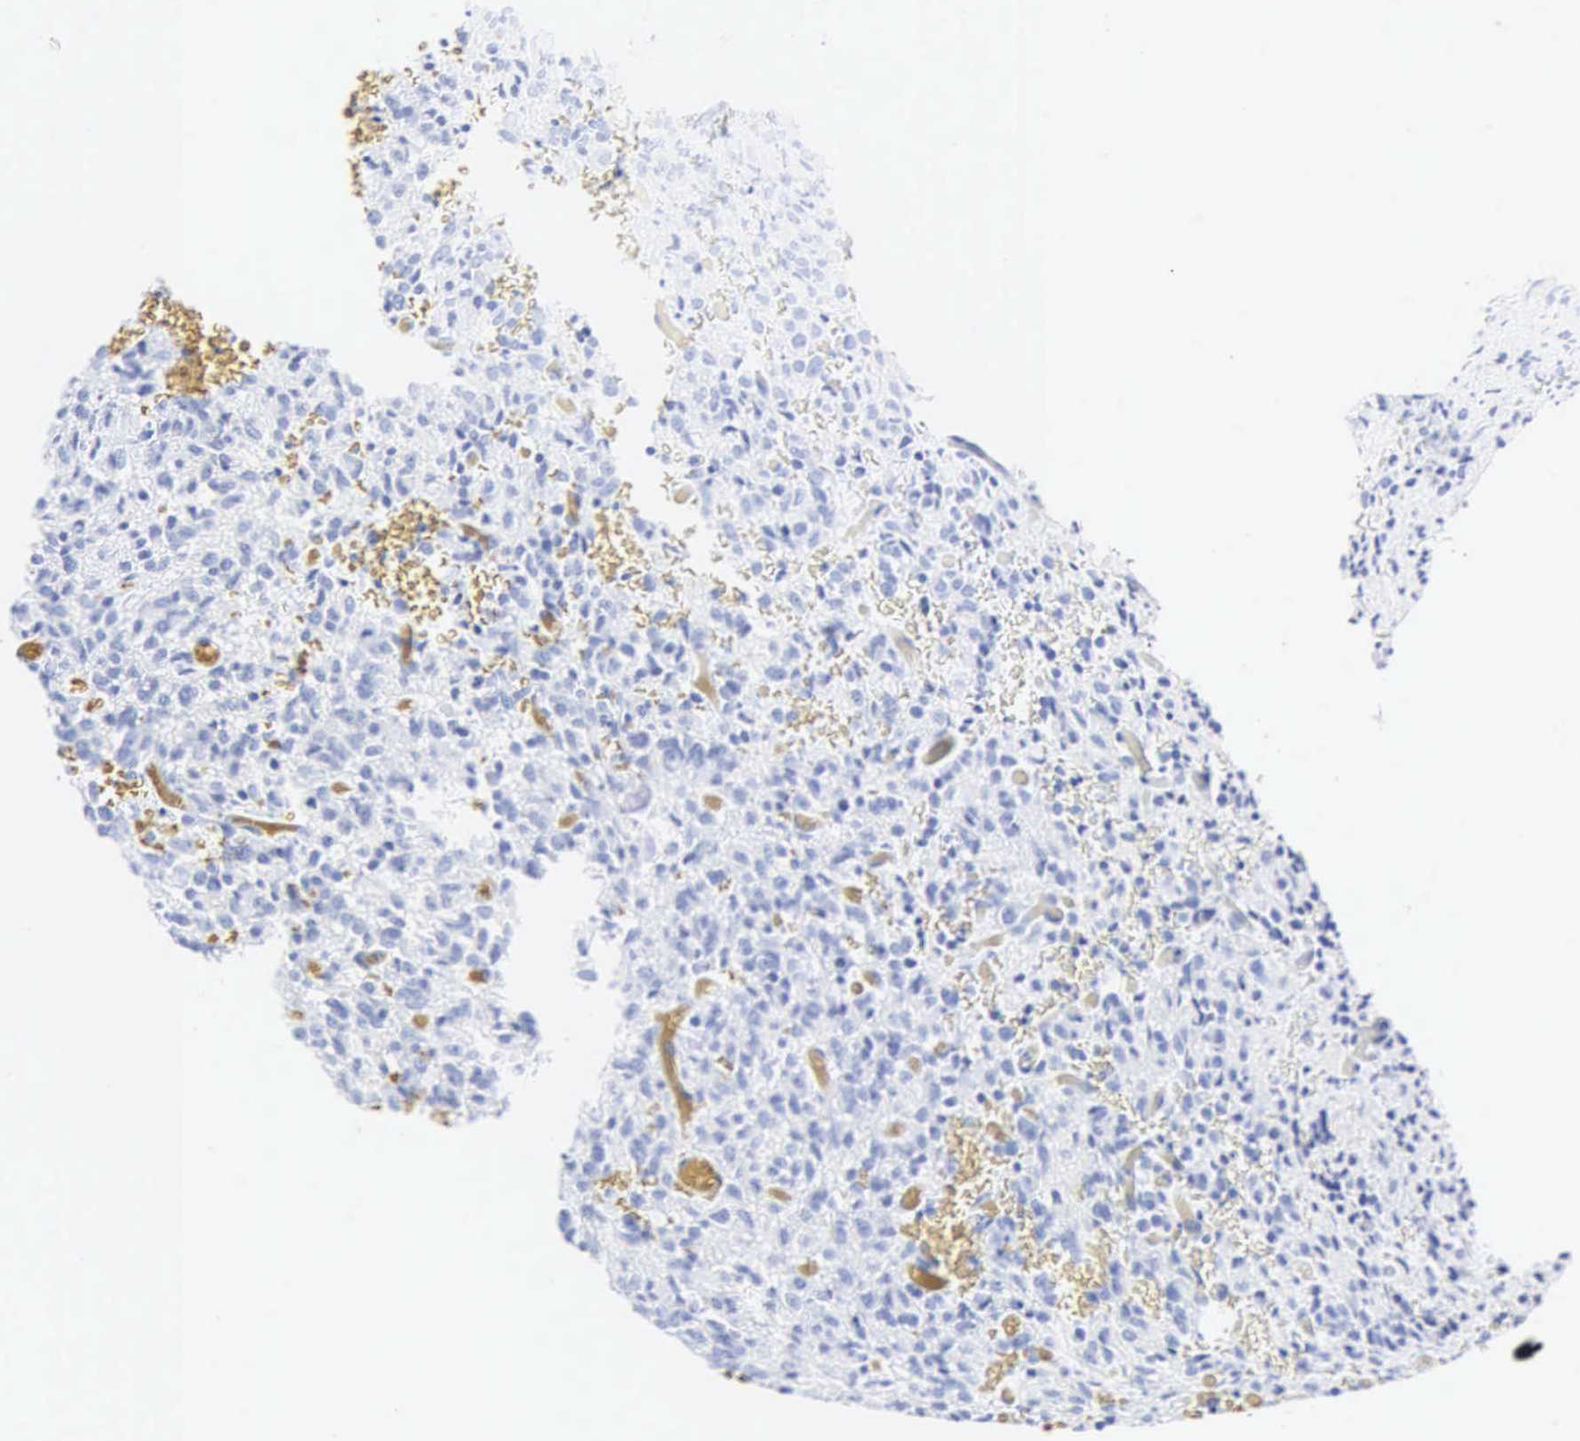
{"staining": {"intensity": "negative", "quantity": "none", "location": "none"}, "tissue": "glioma", "cell_type": "Tumor cells", "image_type": "cancer", "snomed": [{"axis": "morphology", "description": "Glioma, malignant, High grade"}, {"axis": "topography", "description": "Brain"}], "caption": "Immunohistochemistry (IHC) photomicrograph of high-grade glioma (malignant) stained for a protein (brown), which shows no staining in tumor cells.", "gene": "INS", "patient": {"sex": "male", "age": 56}}